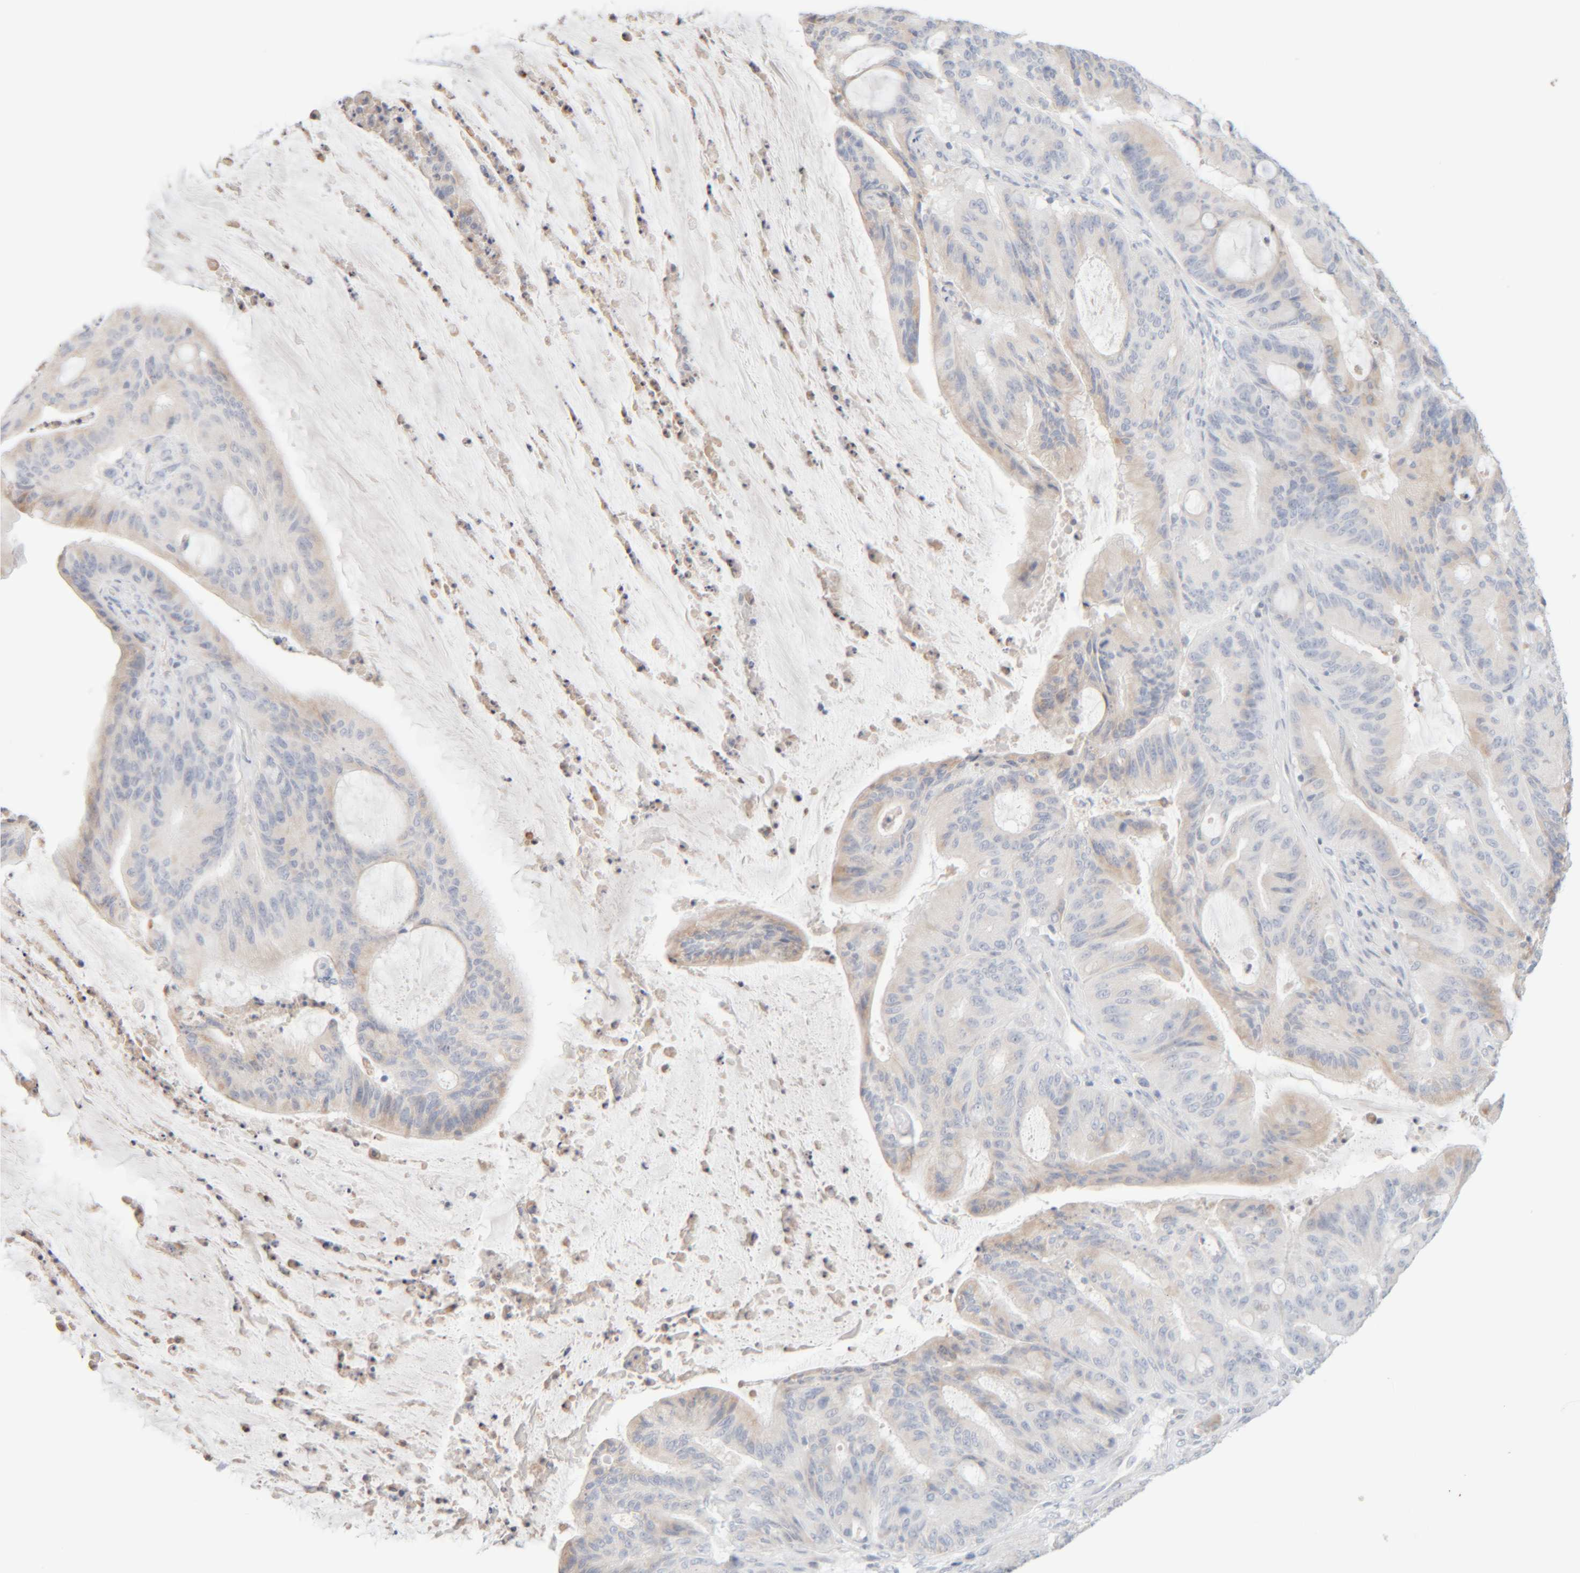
{"staining": {"intensity": "weak", "quantity": "<25%", "location": "cytoplasmic/membranous"}, "tissue": "liver cancer", "cell_type": "Tumor cells", "image_type": "cancer", "snomed": [{"axis": "morphology", "description": "Normal tissue, NOS"}, {"axis": "morphology", "description": "Cholangiocarcinoma"}, {"axis": "topography", "description": "Liver"}, {"axis": "topography", "description": "Peripheral nerve tissue"}], "caption": "The image displays no significant staining in tumor cells of liver cancer.", "gene": "RIDA", "patient": {"sex": "female", "age": 73}}